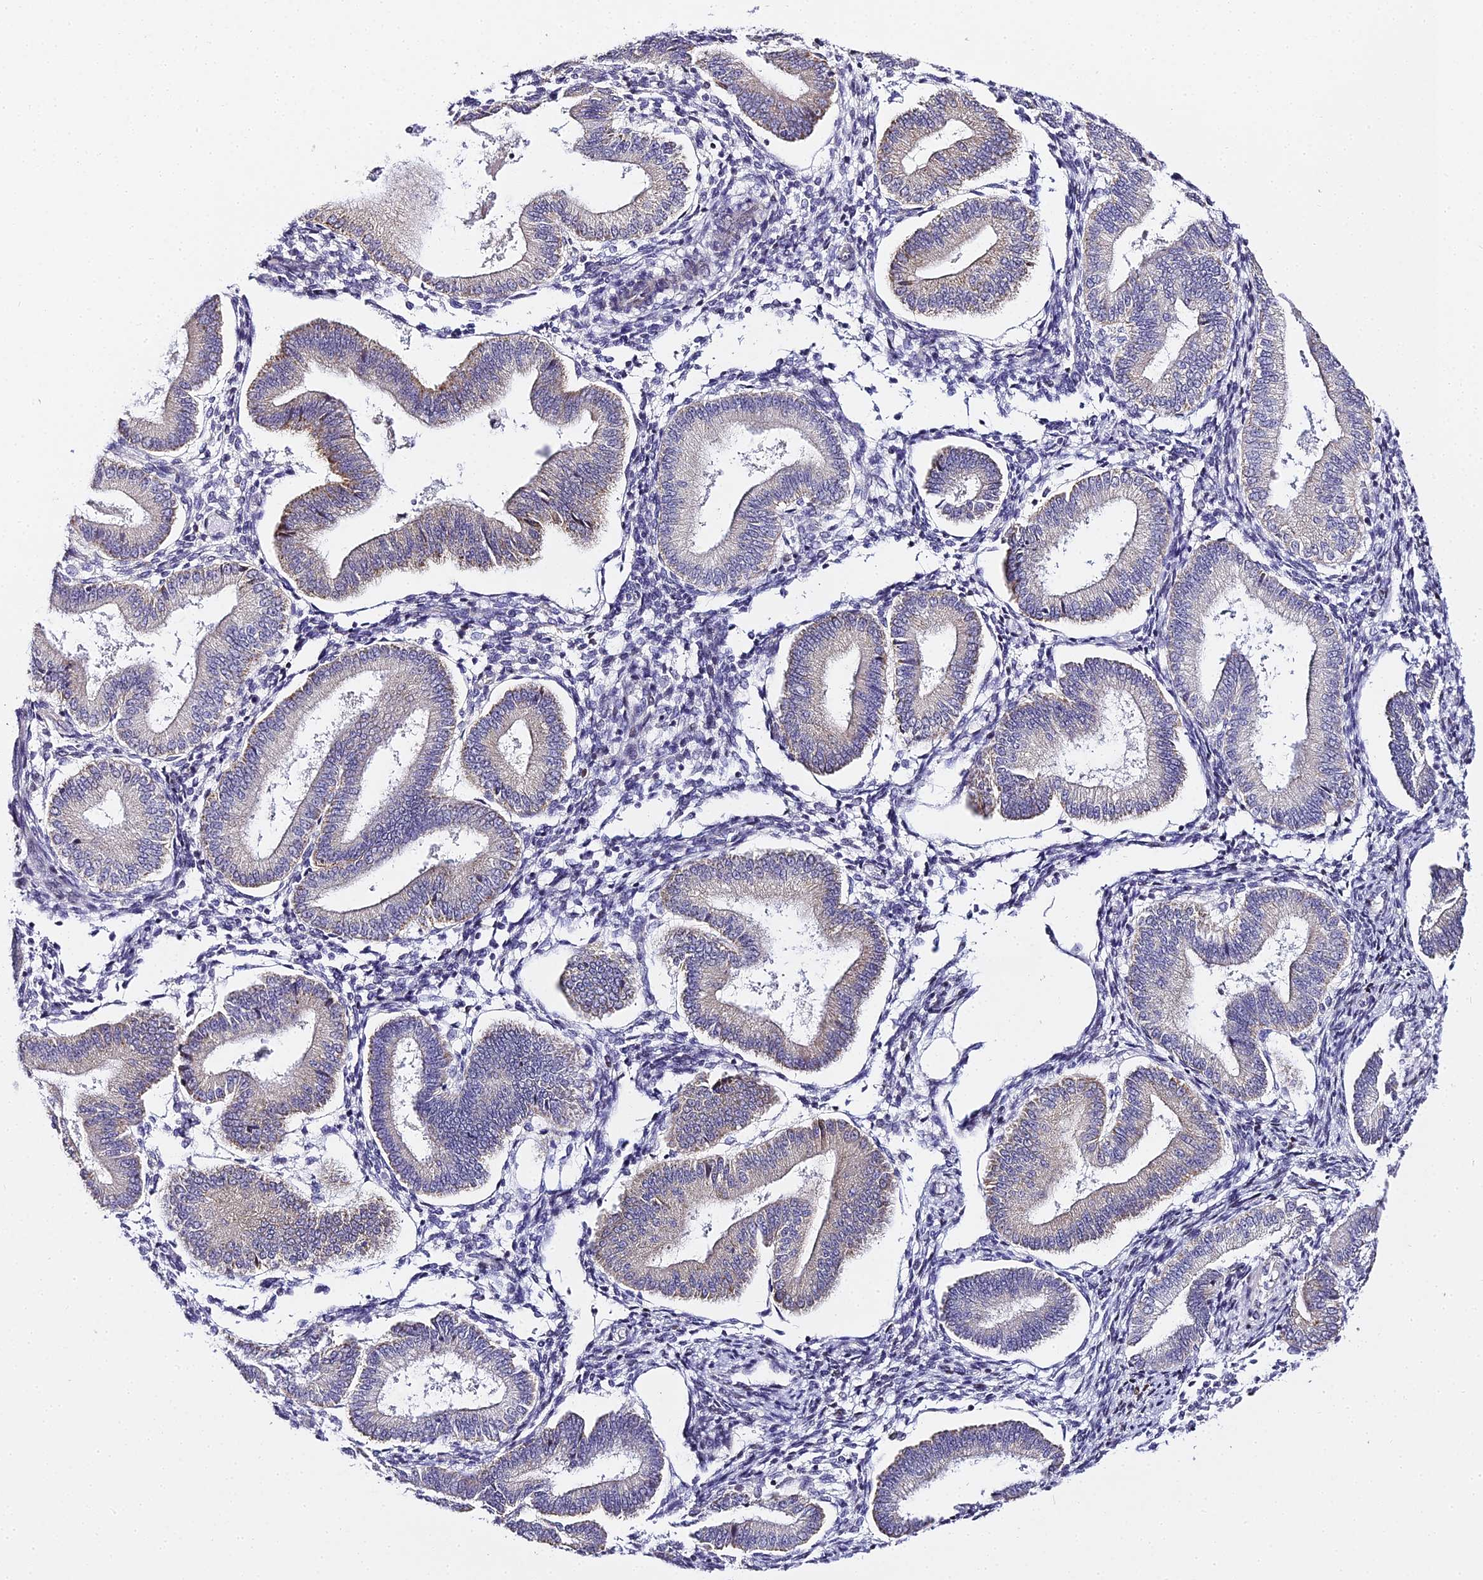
{"staining": {"intensity": "negative", "quantity": "none", "location": "none"}, "tissue": "endometrium", "cell_type": "Cells in endometrial stroma", "image_type": "normal", "snomed": [{"axis": "morphology", "description": "Normal tissue, NOS"}, {"axis": "topography", "description": "Endometrium"}], "caption": "The photomicrograph shows no staining of cells in endometrial stroma in normal endometrium.", "gene": "SERP1", "patient": {"sex": "female", "age": 39}}